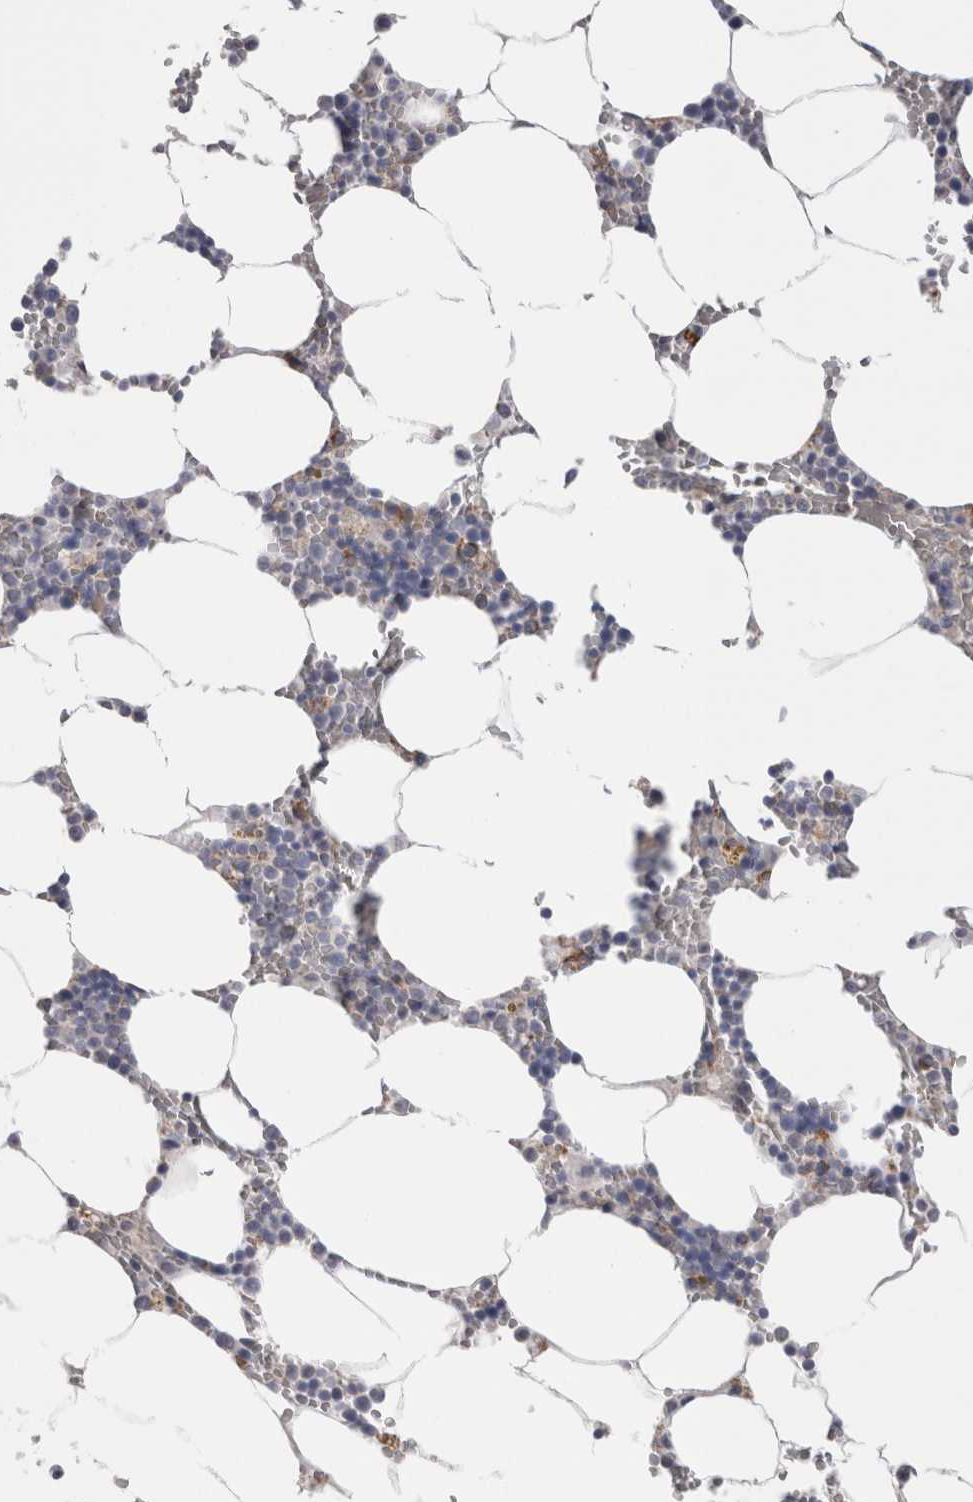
{"staining": {"intensity": "weak", "quantity": "<25%", "location": "cytoplasmic/membranous"}, "tissue": "bone marrow", "cell_type": "Hematopoietic cells", "image_type": "normal", "snomed": [{"axis": "morphology", "description": "Normal tissue, NOS"}, {"axis": "topography", "description": "Bone marrow"}], "caption": "This is a image of immunohistochemistry staining of benign bone marrow, which shows no expression in hematopoietic cells.", "gene": "GDAP1", "patient": {"sex": "male", "age": 70}}